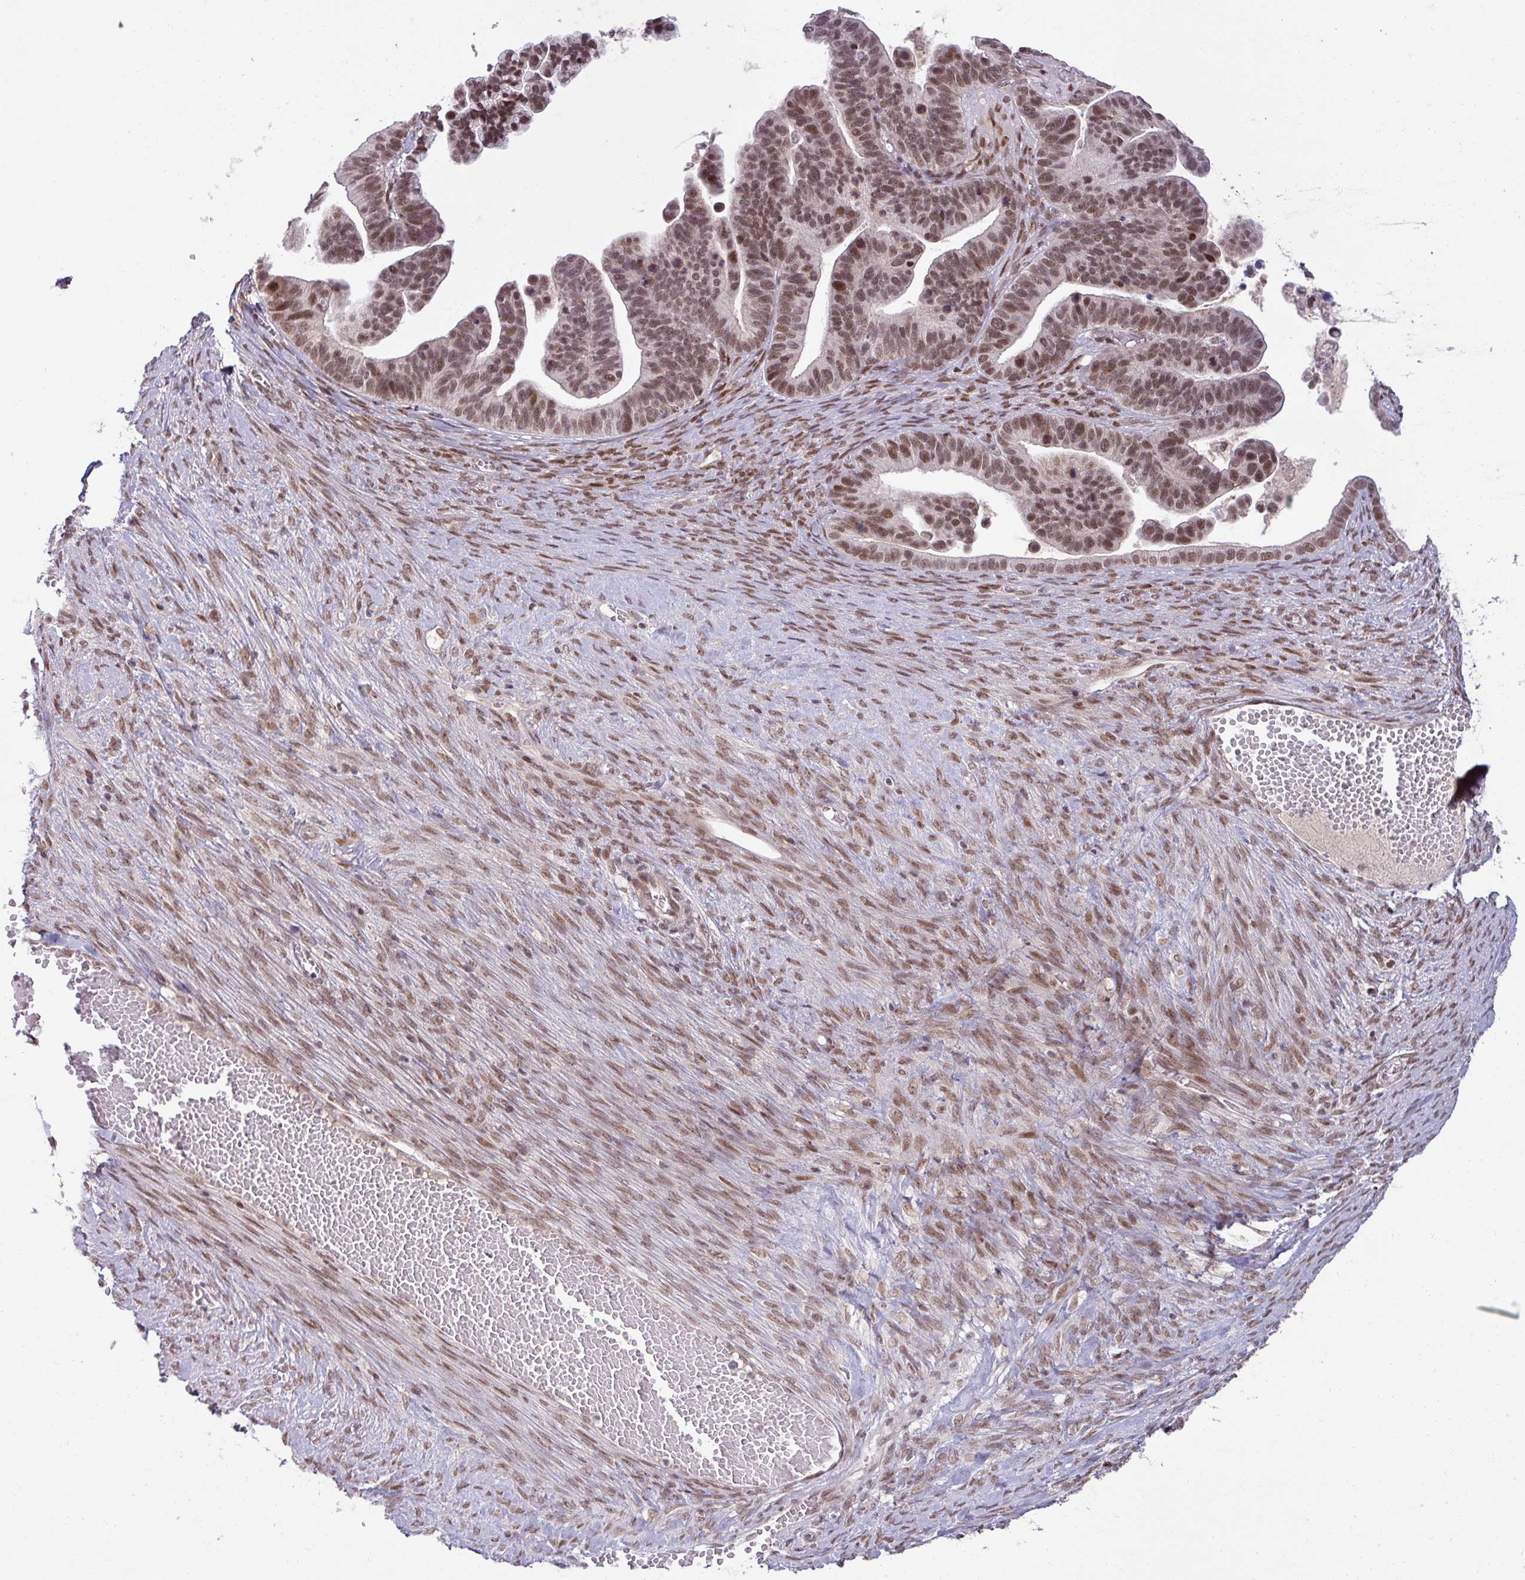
{"staining": {"intensity": "moderate", "quantity": ">75%", "location": "nuclear"}, "tissue": "ovarian cancer", "cell_type": "Tumor cells", "image_type": "cancer", "snomed": [{"axis": "morphology", "description": "Cystadenocarcinoma, serous, NOS"}, {"axis": "topography", "description": "Ovary"}], "caption": "Protein staining of ovarian serous cystadenocarcinoma tissue demonstrates moderate nuclear expression in approximately >75% of tumor cells.", "gene": "PTPN20", "patient": {"sex": "female", "age": 56}}